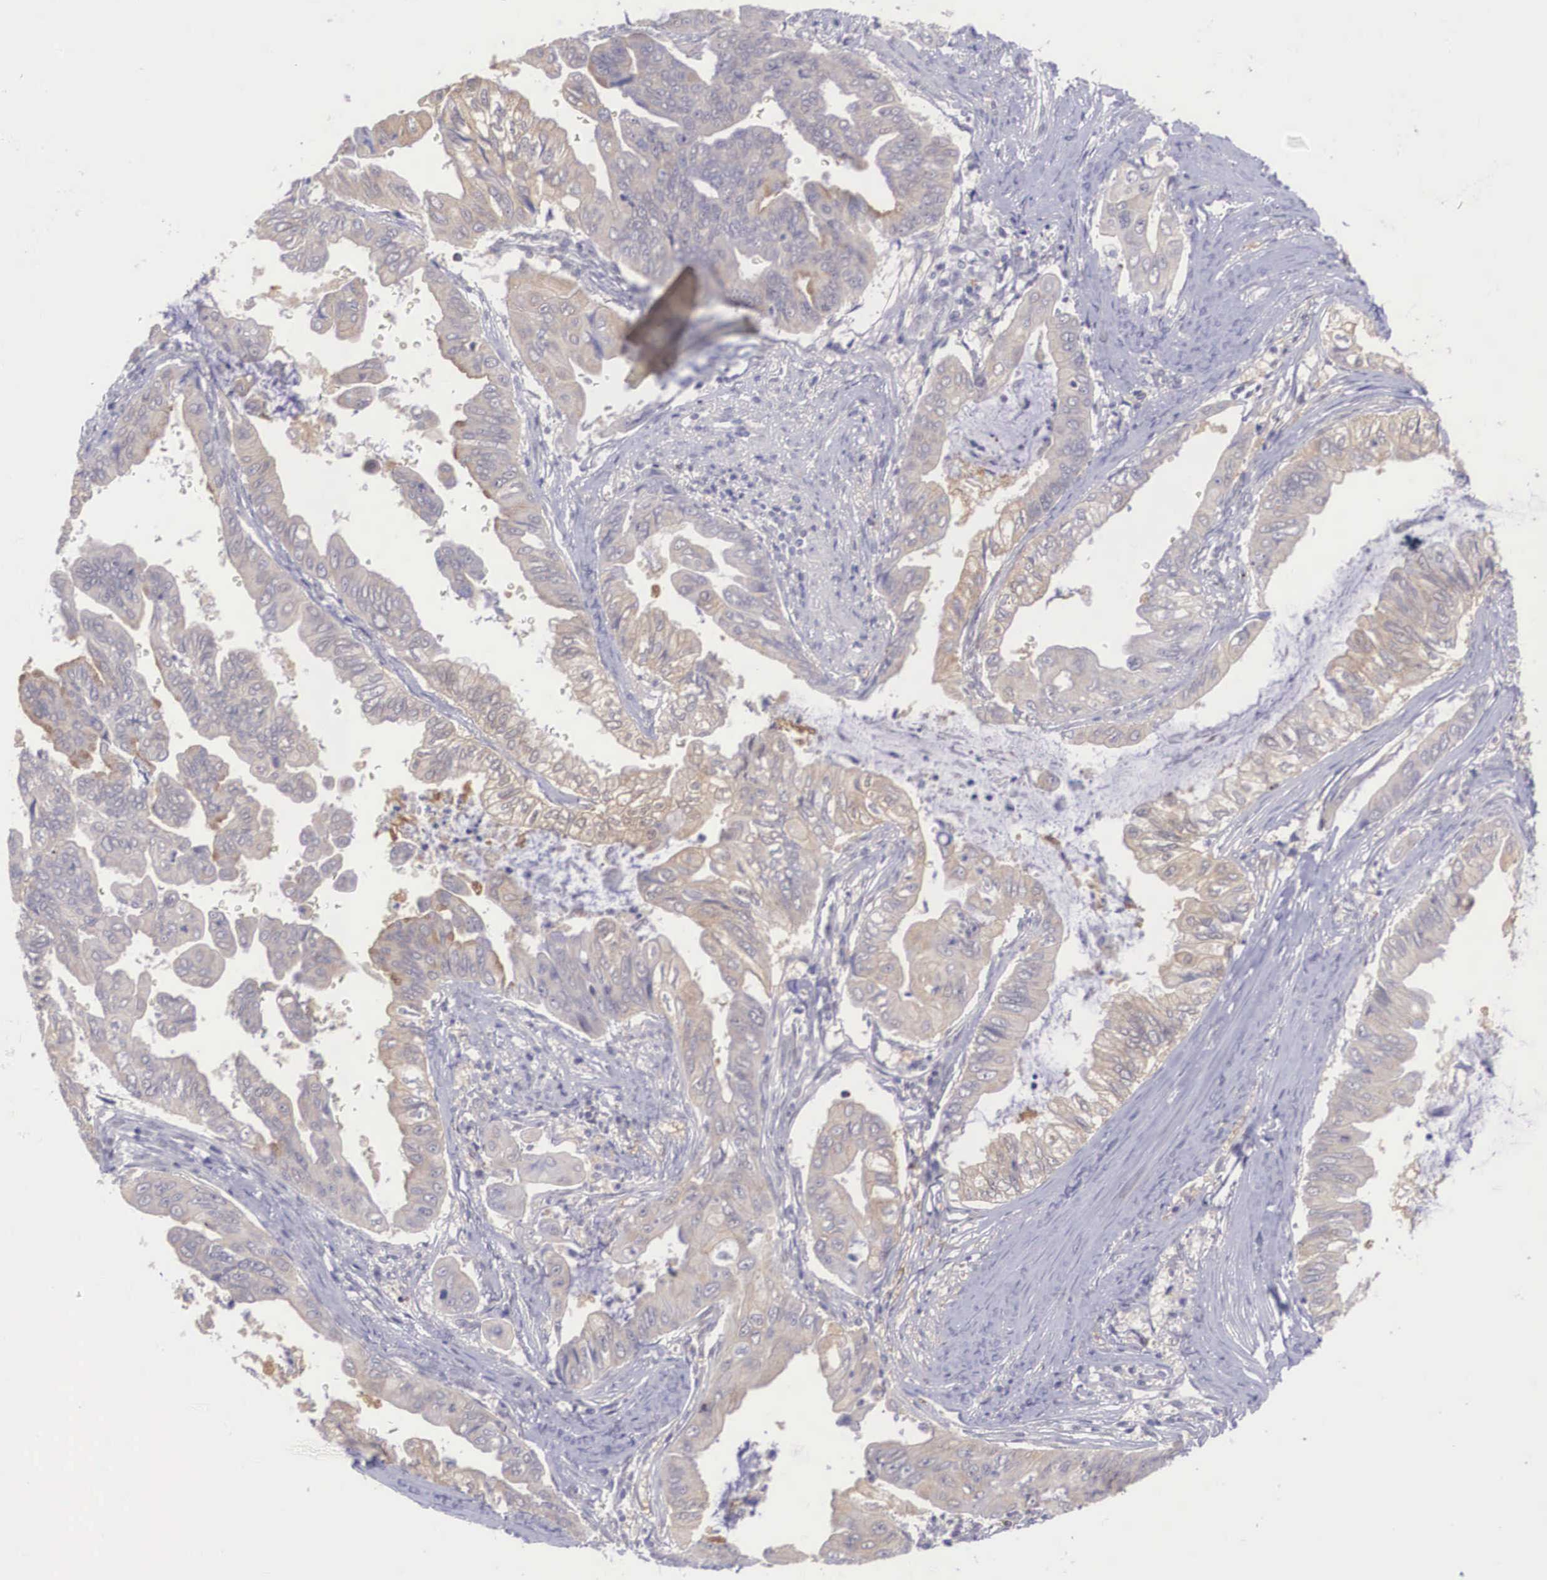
{"staining": {"intensity": "weak", "quantity": ">75%", "location": "cytoplasmic/membranous"}, "tissue": "stomach cancer", "cell_type": "Tumor cells", "image_type": "cancer", "snomed": [{"axis": "morphology", "description": "Adenocarcinoma, NOS"}, {"axis": "topography", "description": "Stomach, upper"}], "caption": "The histopathology image reveals immunohistochemical staining of stomach adenocarcinoma. There is weak cytoplasmic/membranous expression is present in about >75% of tumor cells.", "gene": "NINL", "patient": {"sex": "male", "age": 80}}